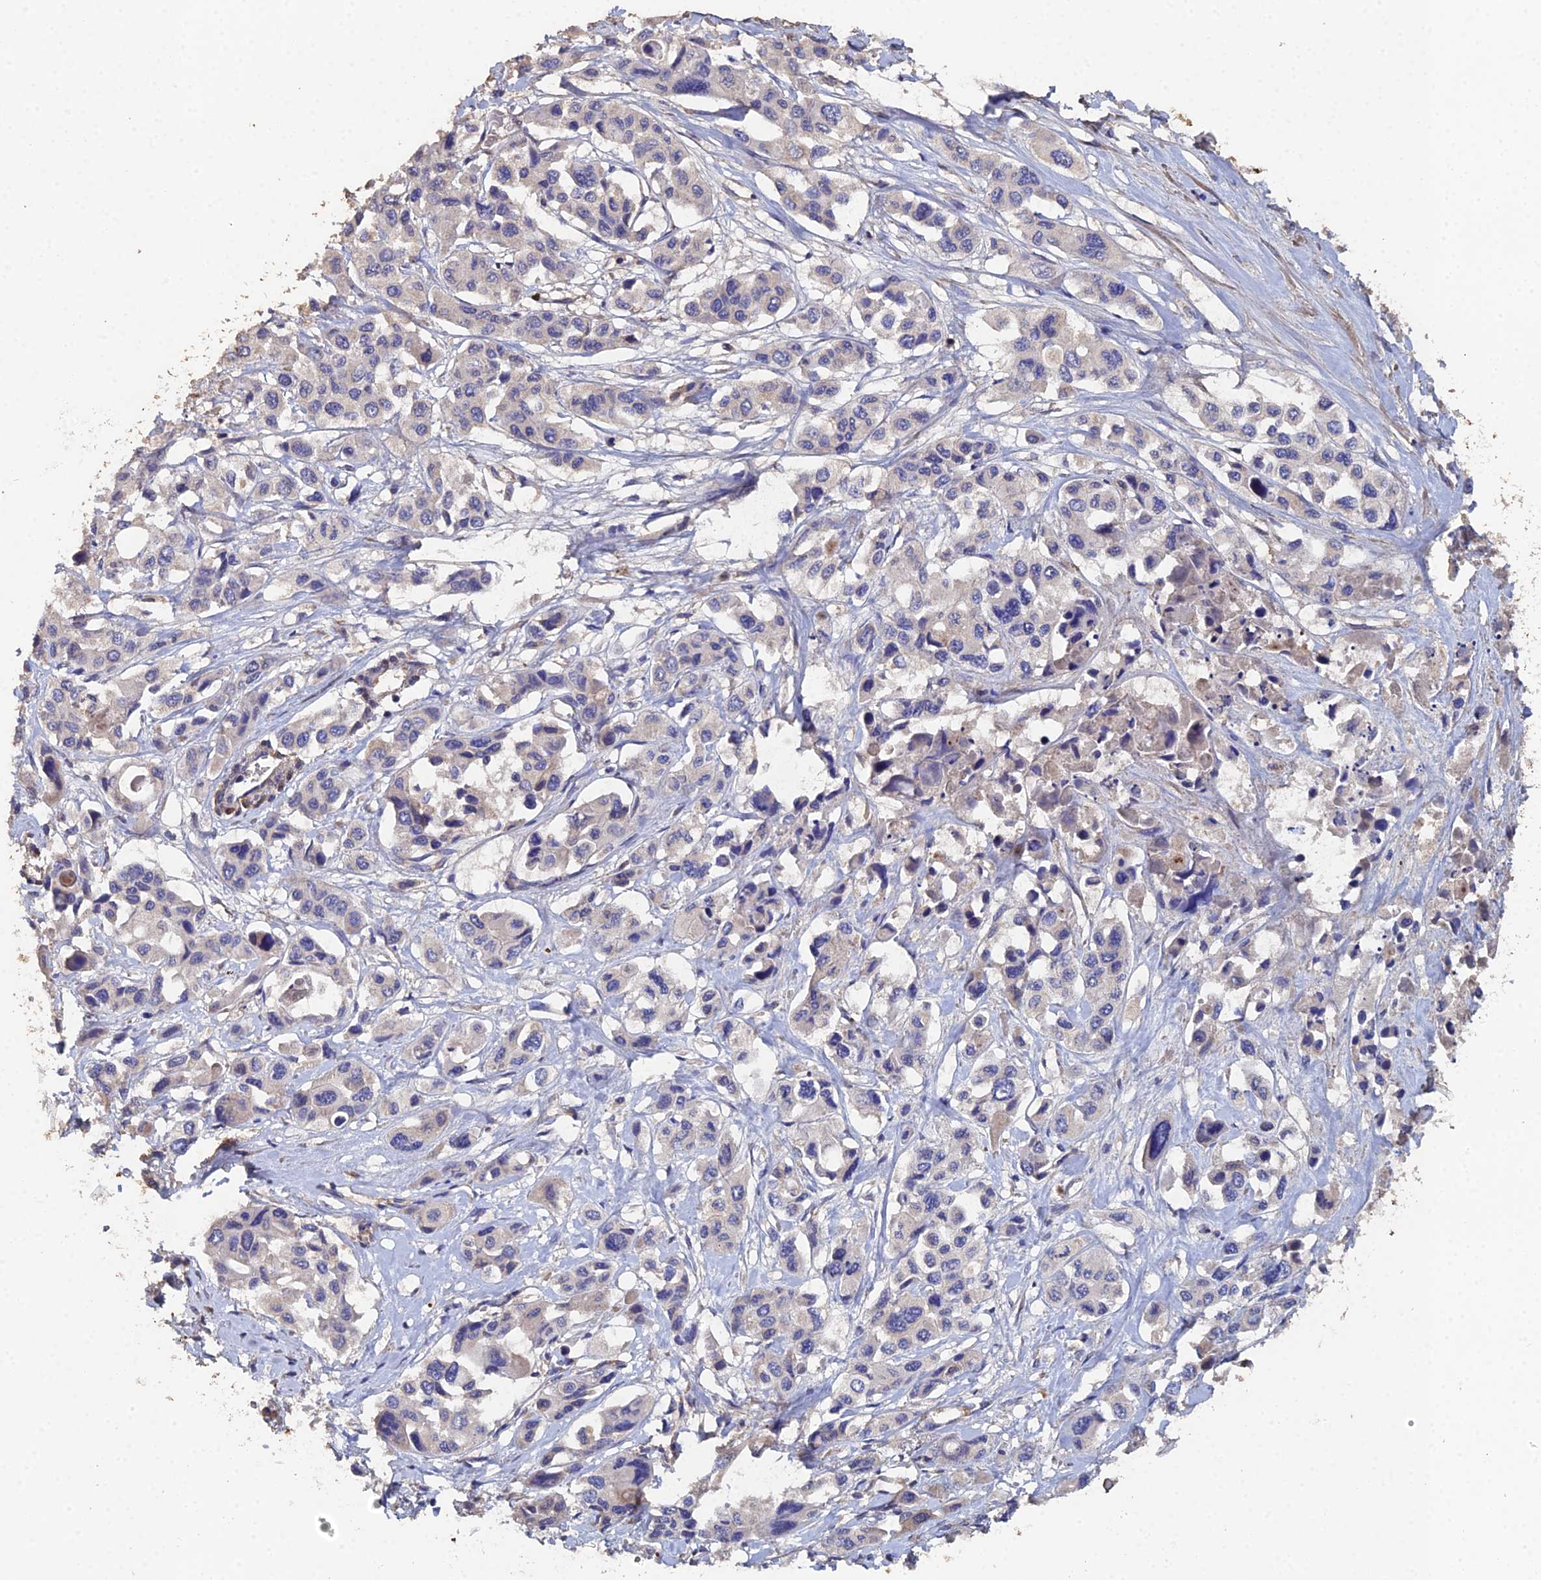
{"staining": {"intensity": "negative", "quantity": "none", "location": "none"}, "tissue": "pancreatic cancer", "cell_type": "Tumor cells", "image_type": "cancer", "snomed": [{"axis": "morphology", "description": "Adenocarcinoma, NOS"}, {"axis": "topography", "description": "Pancreas"}], "caption": "DAB immunohistochemical staining of human pancreatic cancer shows no significant positivity in tumor cells.", "gene": "SPANXN4", "patient": {"sex": "male", "age": 92}}